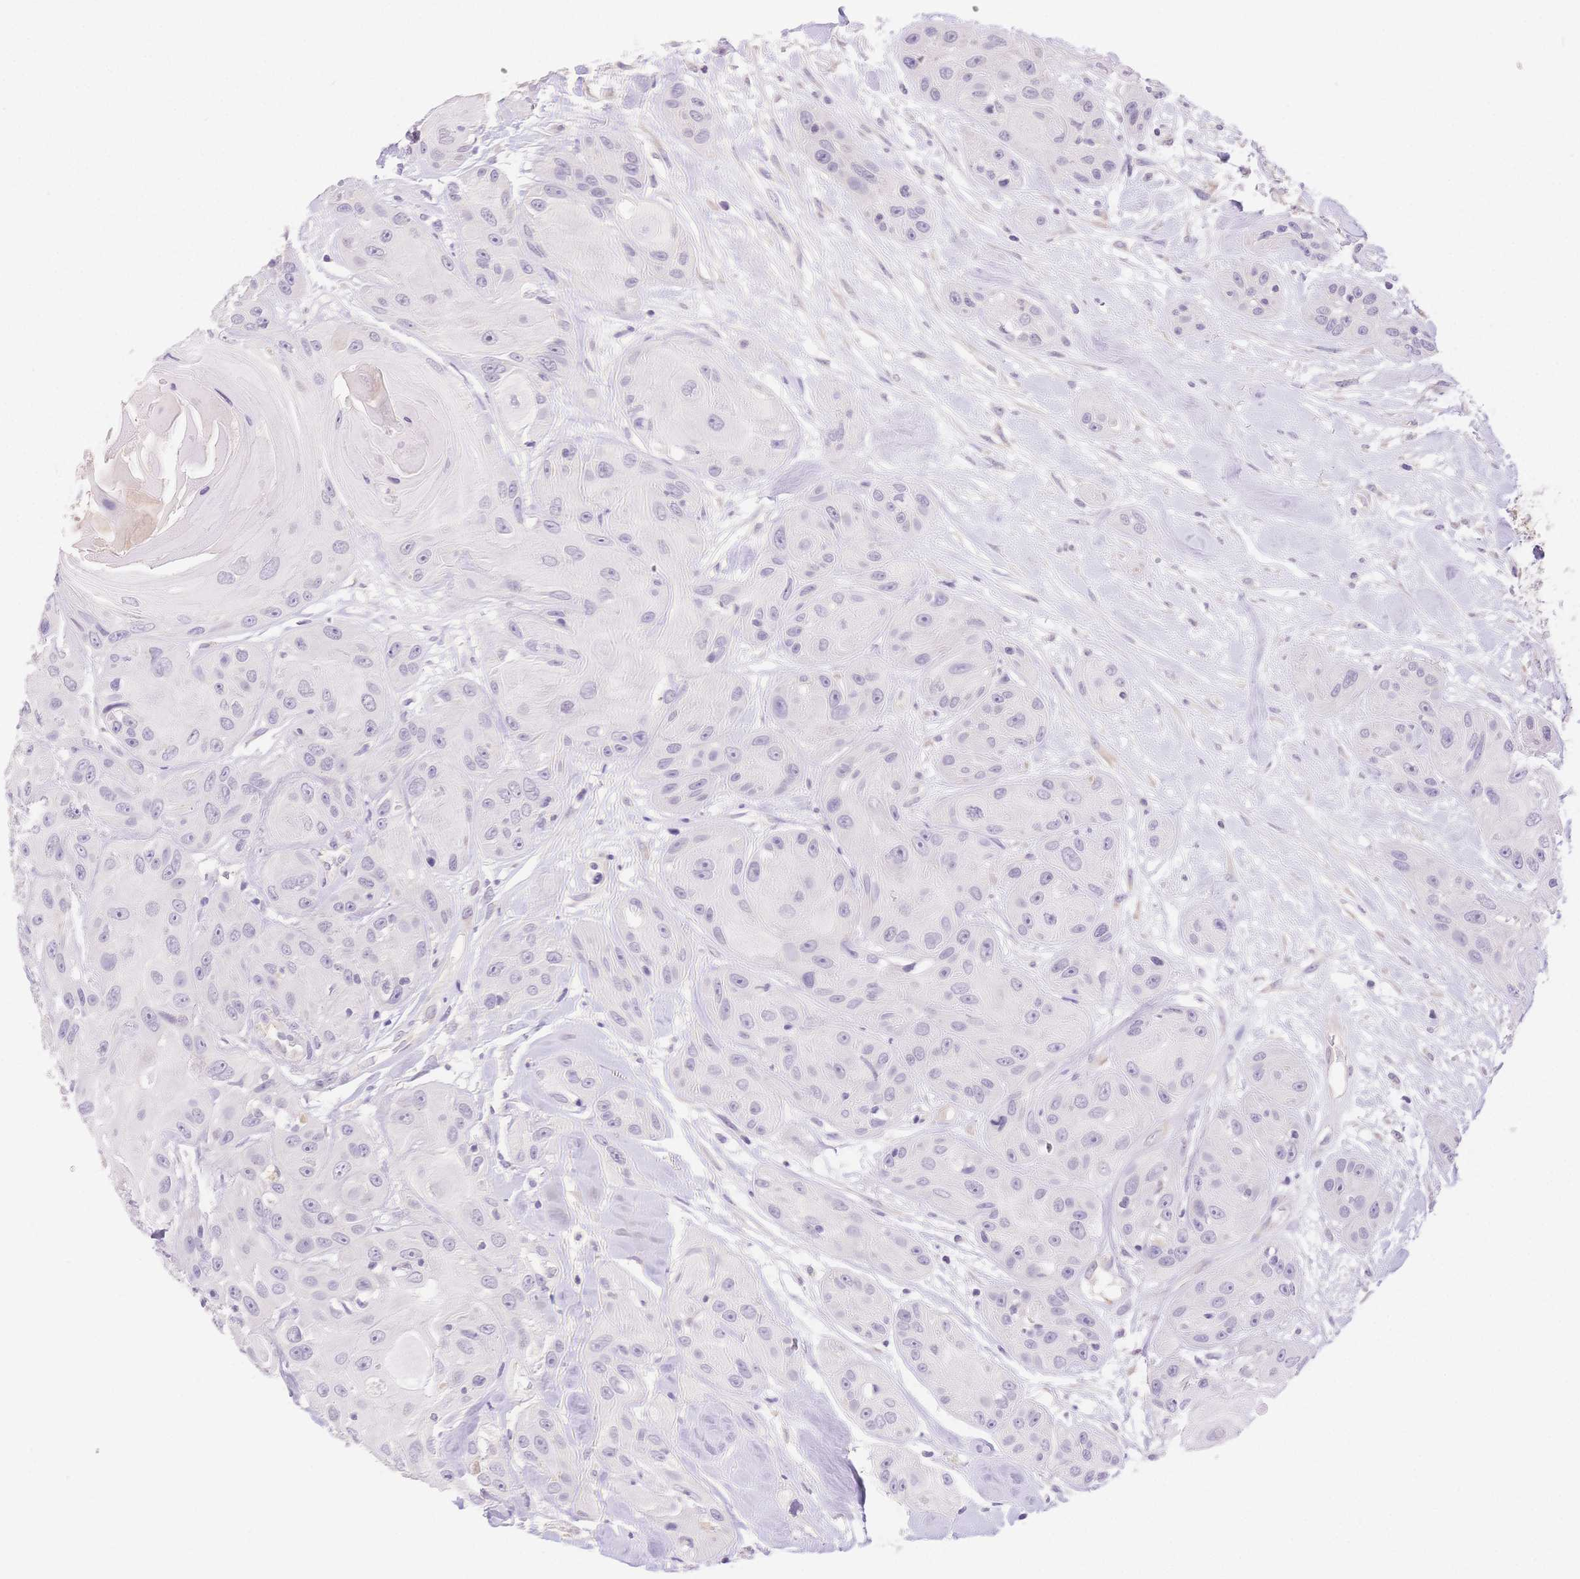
{"staining": {"intensity": "negative", "quantity": "none", "location": "none"}, "tissue": "head and neck cancer", "cell_type": "Tumor cells", "image_type": "cancer", "snomed": [{"axis": "morphology", "description": "Squamous cell carcinoma, NOS"}, {"axis": "topography", "description": "Oral tissue"}, {"axis": "topography", "description": "Head-Neck"}], "caption": "Immunohistochemistry (IHC) photomicrograph of head and neck squamous cell carcinoma stained for a protein (brown), which displays no expression in tumor cells.", "gene": "MYOM1", "patient": {"sex": "male", "age": 77}}